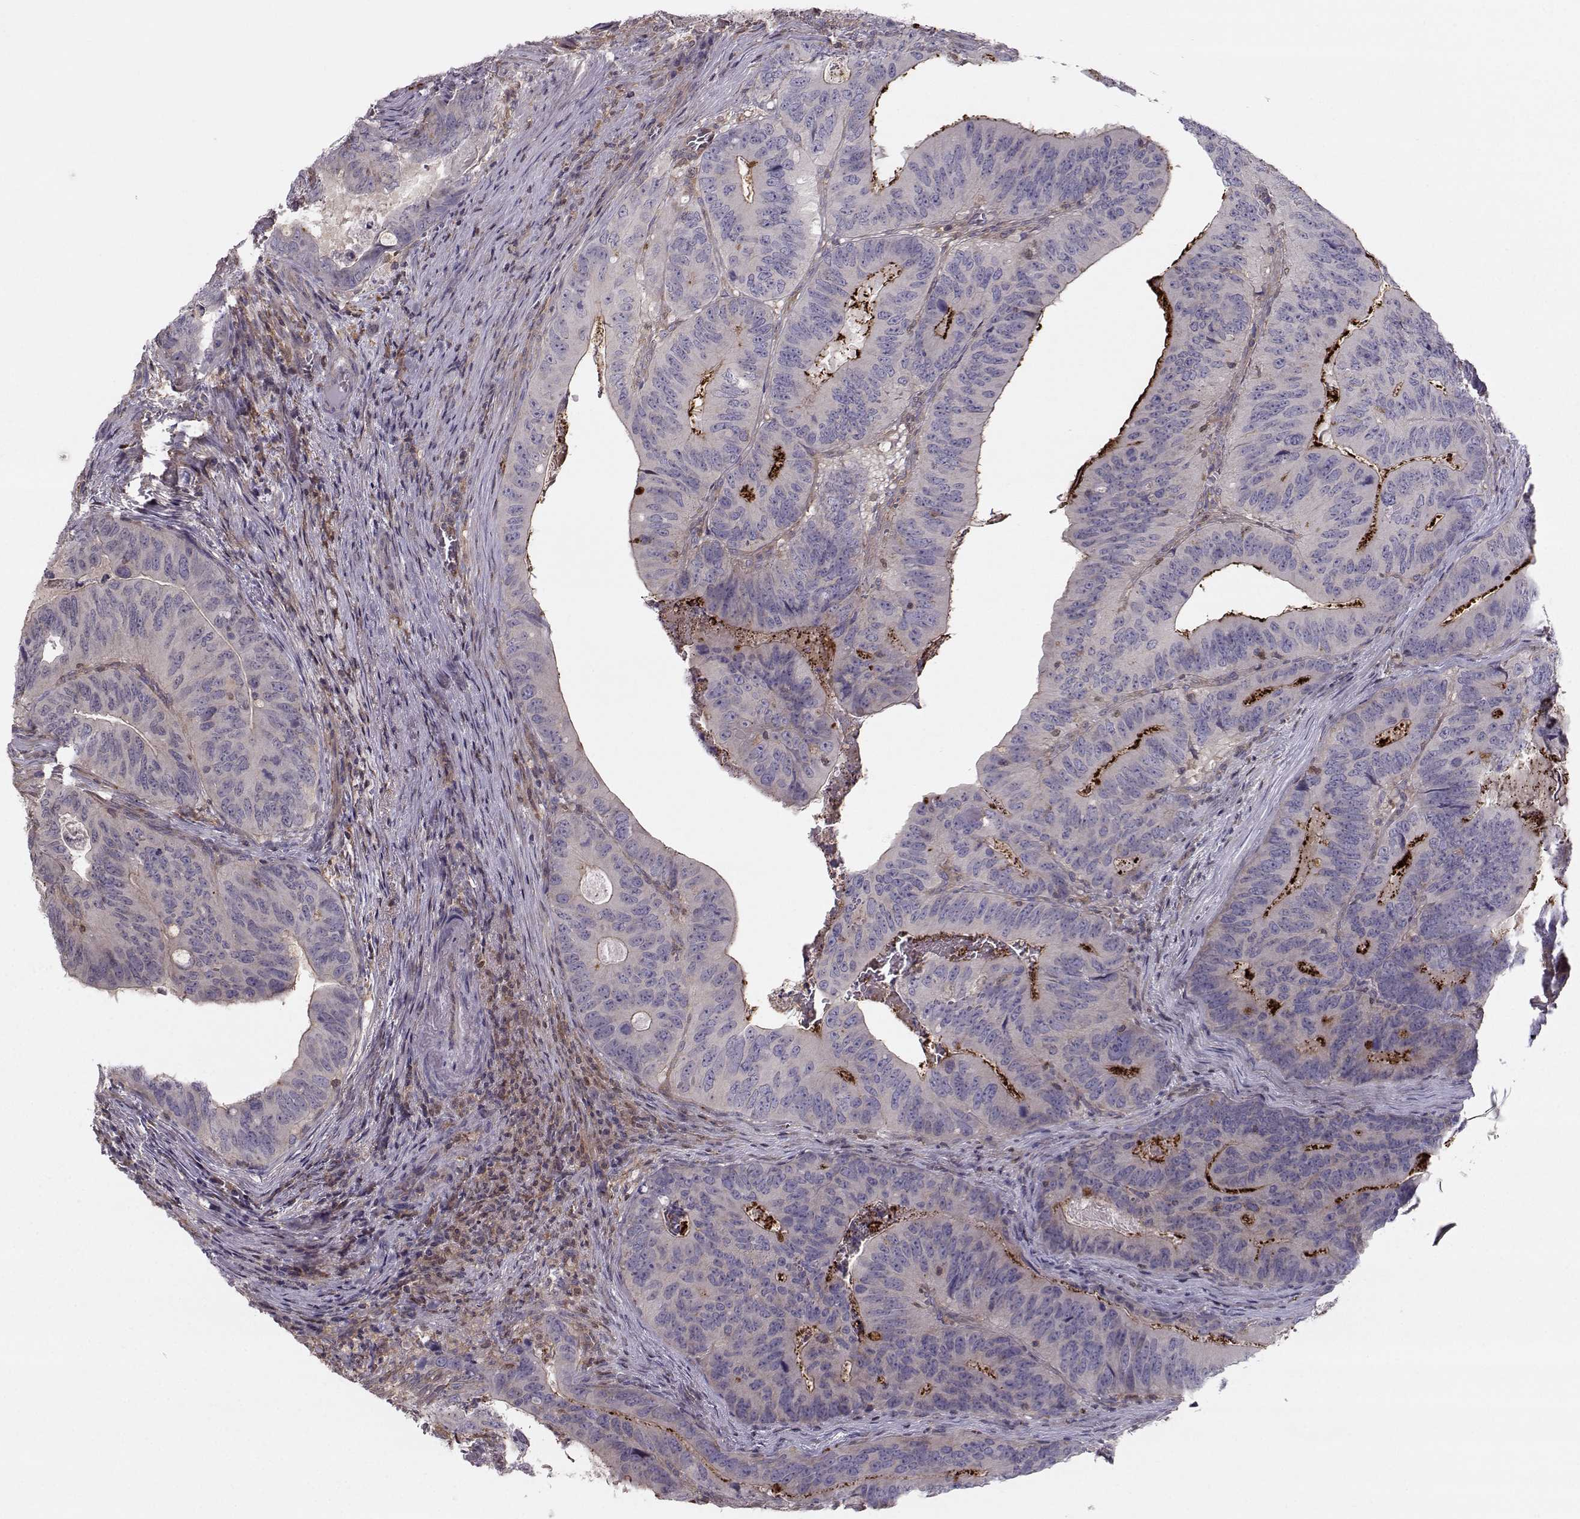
{"staining": {"intensity": "negative", "quantity": "none", "location": "none"}, "tissue": "colorectal cancer", "cell_type": "Tumor cells", "image_type": "cancer", "snomed": [{"axis": "morphology", "description": "Adenocarcinoma, NOS"}, {"axis": "topography", "description": "Colon"}], "caption": "Micrograph shows no significant protein positivity in tumor cells of colorectal cancer.", "gene": "ASB16", "patient": {"sex": "male", "age": 79}}